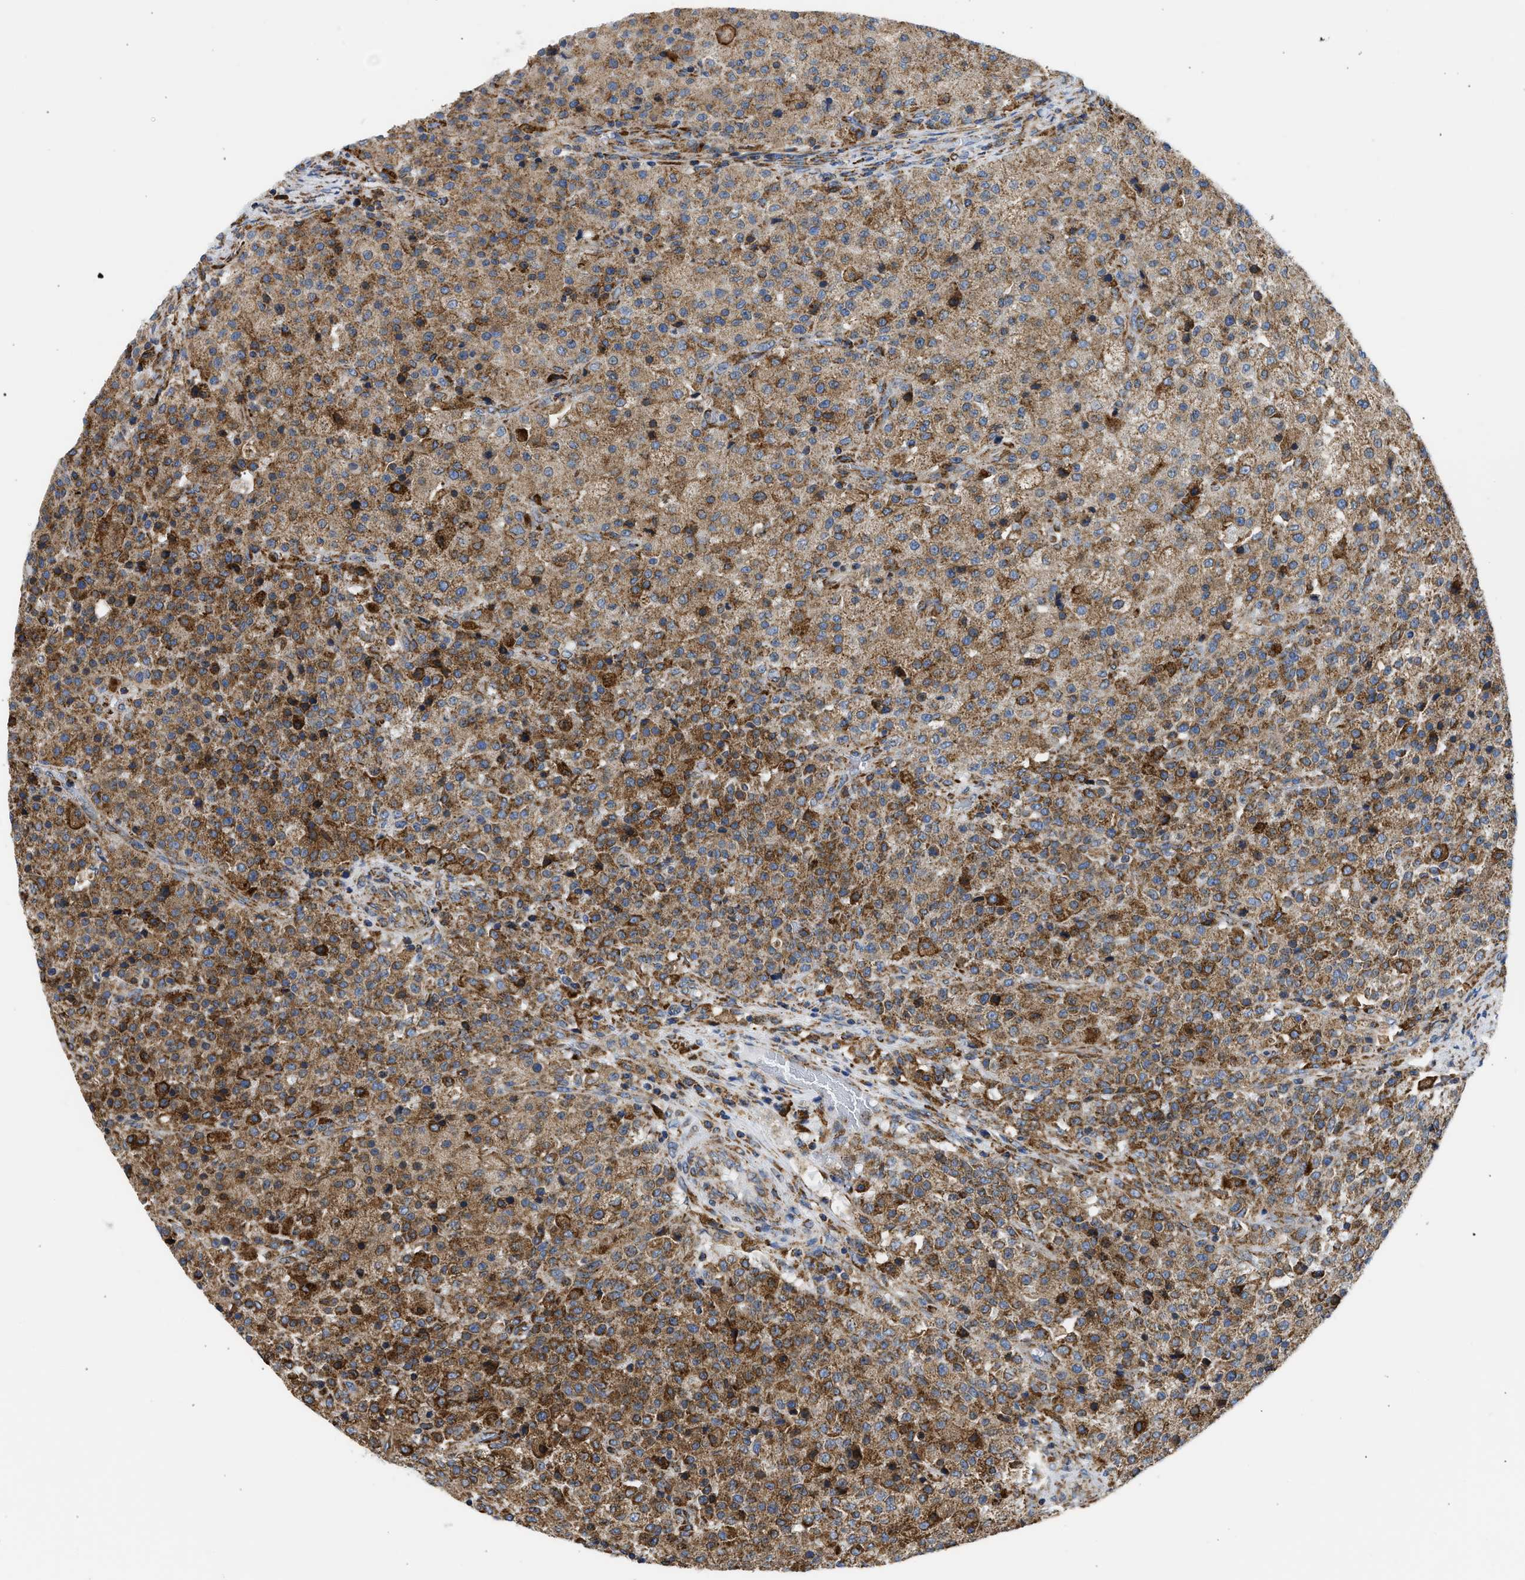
{"staining": {"intensity": "moderate", "quantity": ">75%", "location": "cytoplasmic/membranous"}, "tissue": "testis cancer", "cell_type": "Tumor cells", "image_type": "cancer", "snomed": [{"axis": "morphology", "description": "Seminoma, NOS"}, {"axis": "topography", "description": "Testis"}], "caption": "Protein staining of testis cancer (seminoma) tissue demonstrates moderate cytoplasmic/membranous positivity in approximately >75% of tumor cells.", "gene": "CYCS", "patient": {"sex": "male", "age": 59}}